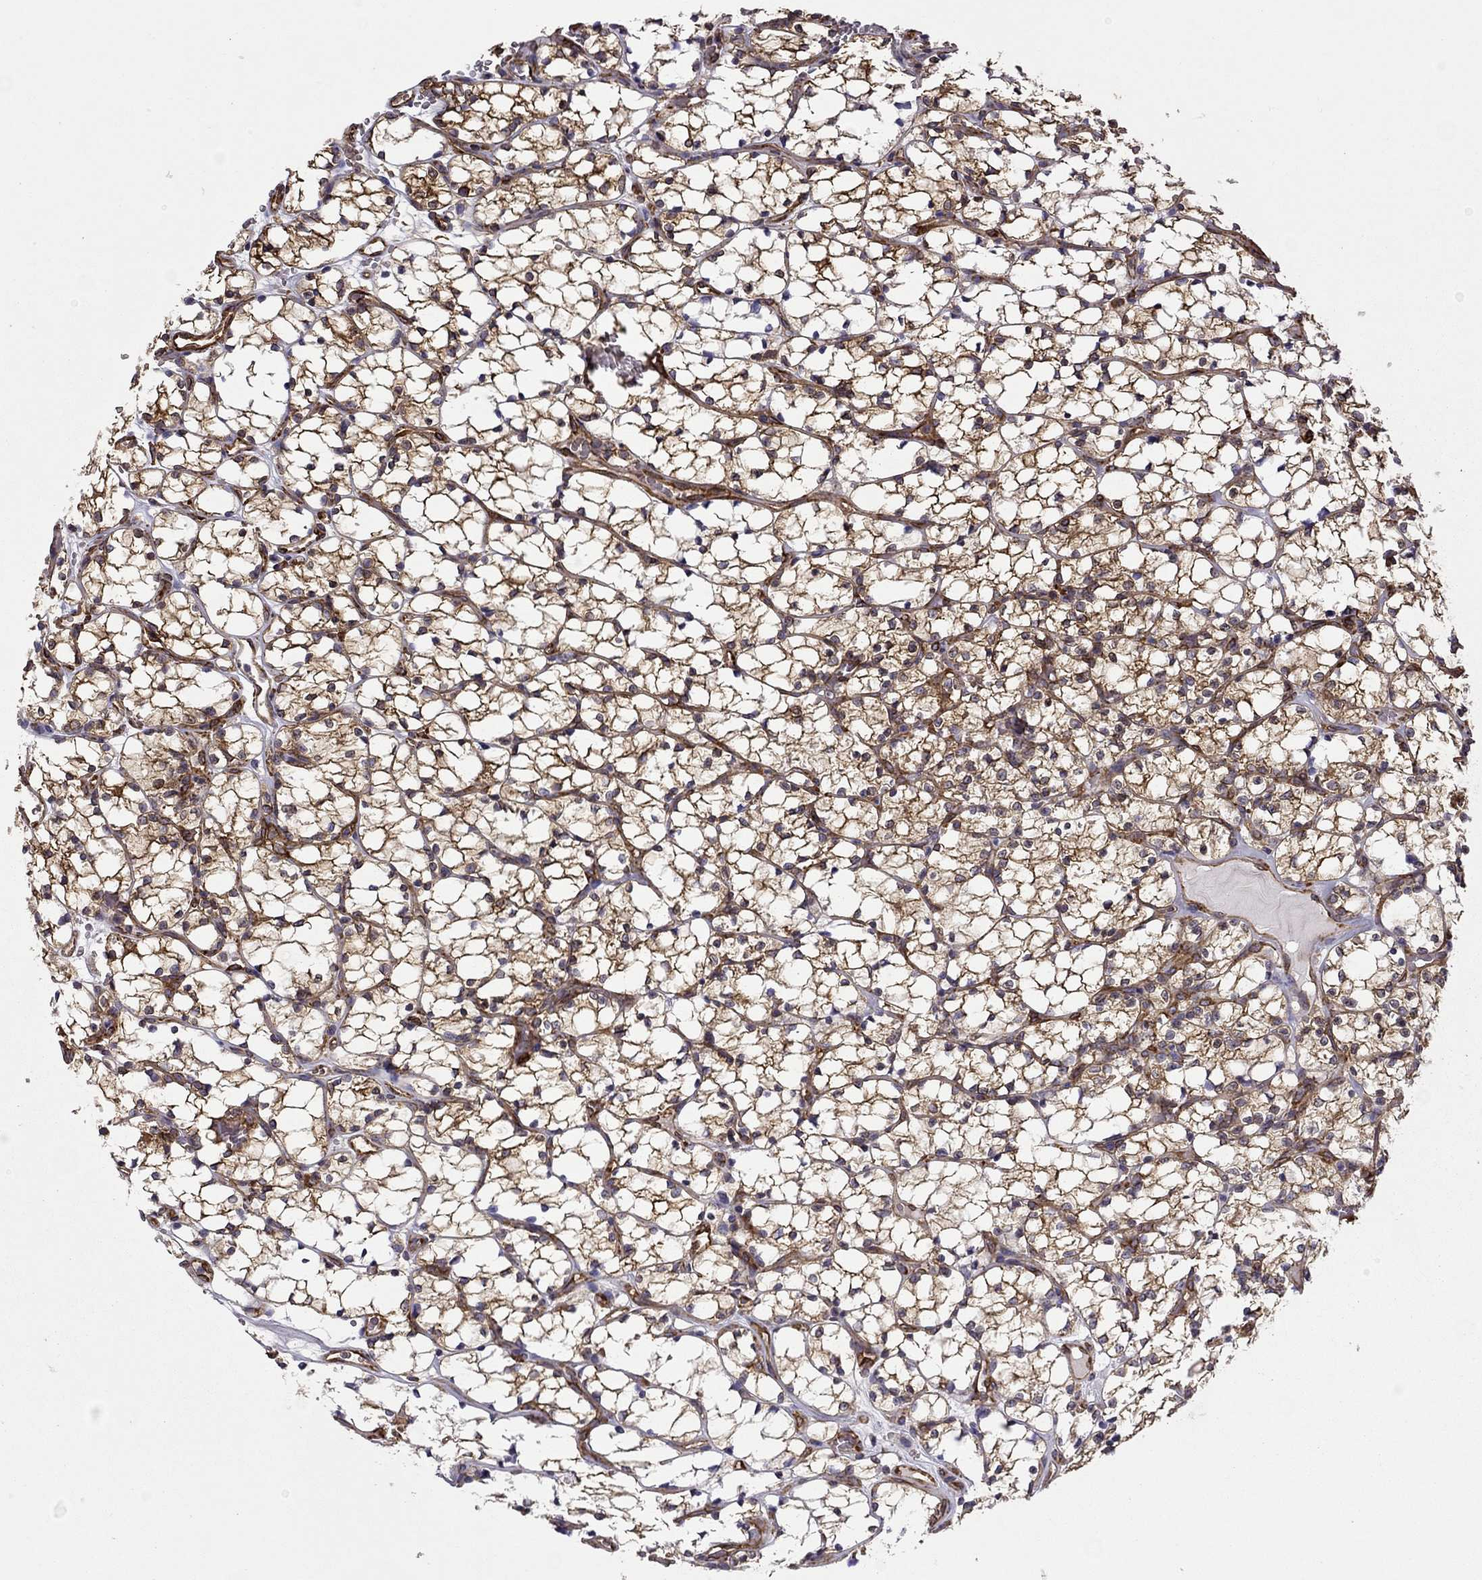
{"staining": {"intensity": "strong", "quantity": ">75%", "location": "cytoplasmic/membranous"}, "tissue": "renal cancer", "cell_type": "Tumor cells", "image_type": "cancer", "snomed": [{"axis": "morphology", "description": "Adenocarcinoma, NOS"}, {"axis": "topography", "description": "Kidney"}], "caption": "This histopathology image displays IHC staining of renal cancer (adenocarcinoma), with high strong cytoplasmic/membranous staining in about >75% of tumor cells.", "gene": "MAP4", "patient": {"sex": "female", "age": 69}}